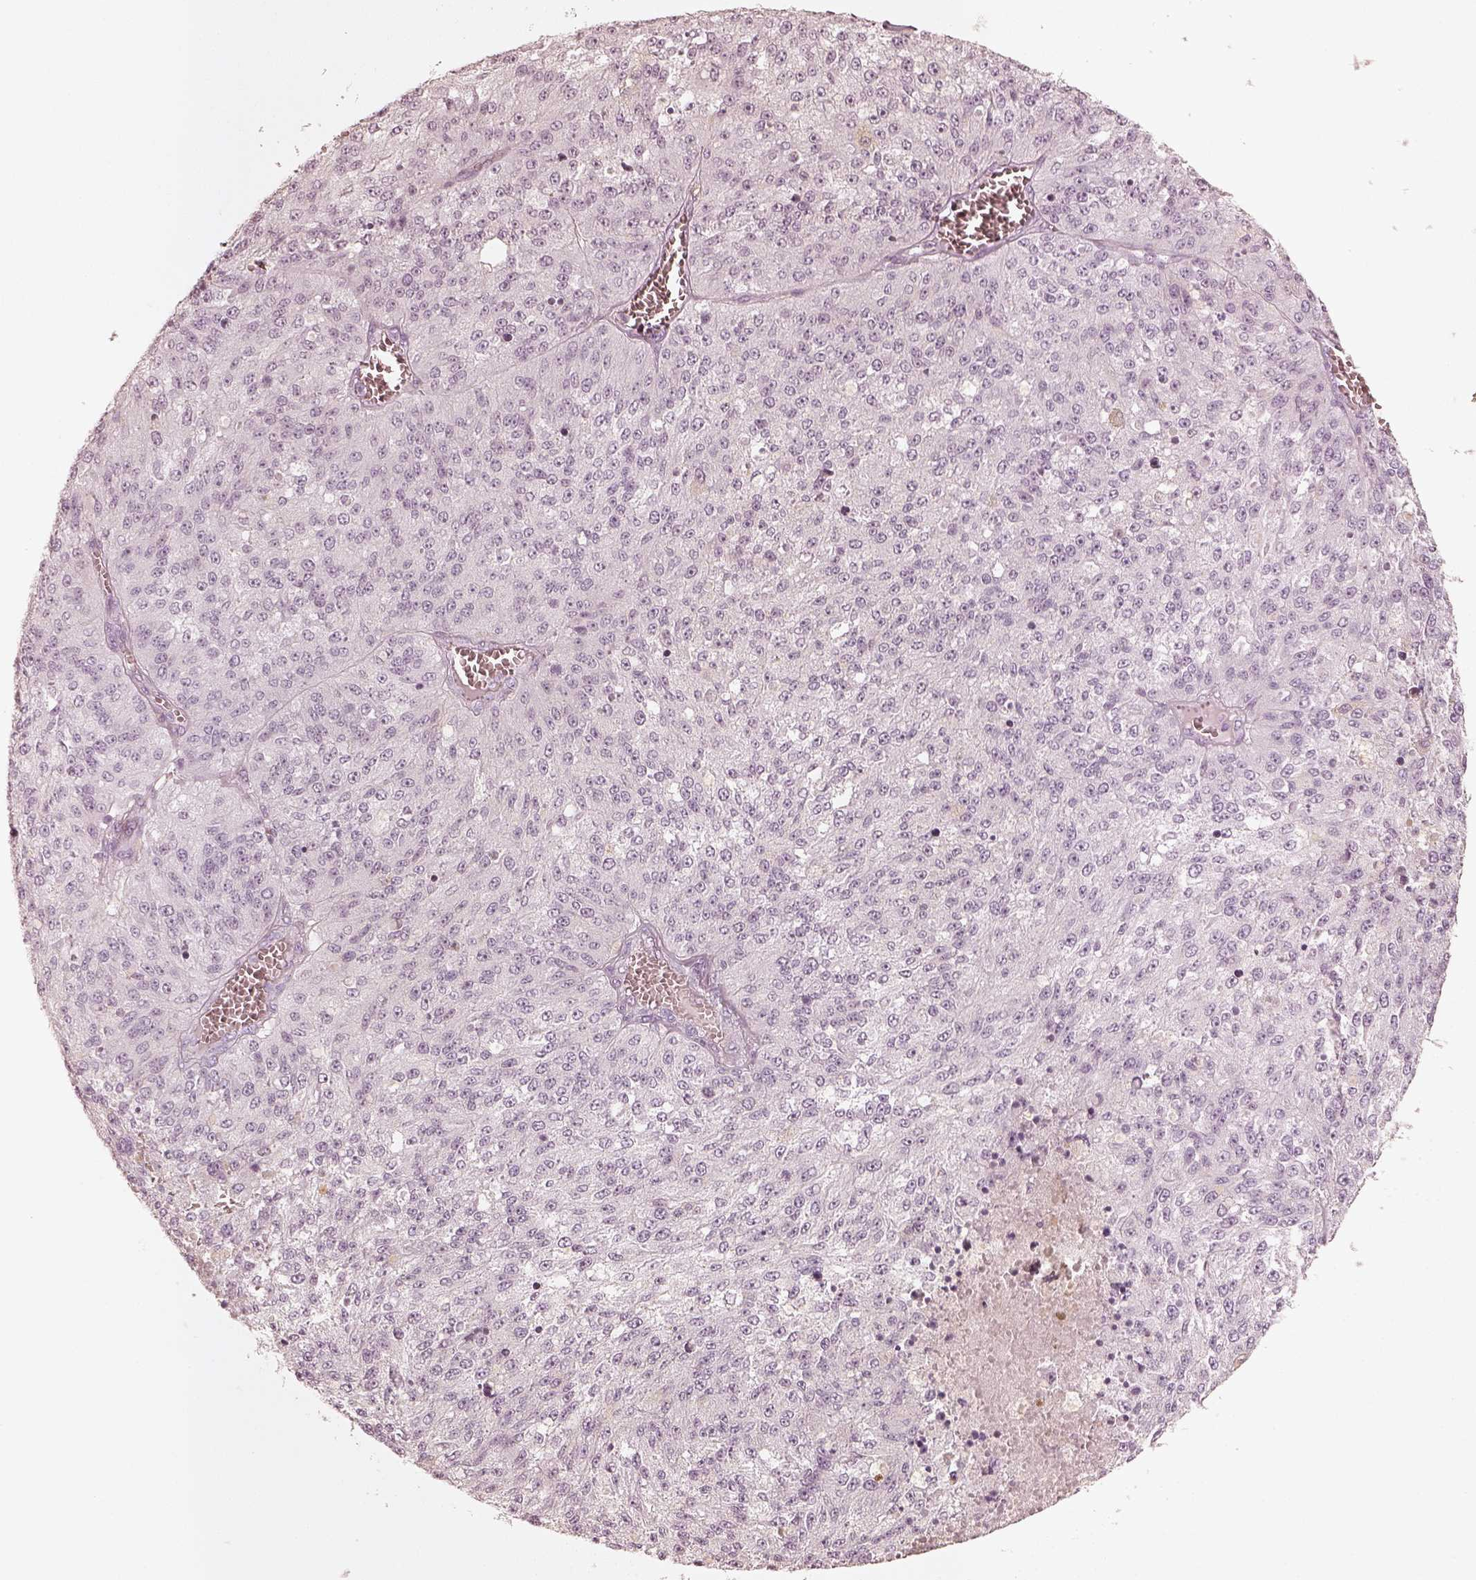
{"staining": {"intensity": "negative", "quantity": "none", "location": "none"}, "tissue": "melanoma", "cell_type": "Tumor cells", "image_type": "cancer", "snomed": [{"axis": "morphology", "description": "Malignant melanoma, Metastatic site"}, {"axis": "topography", "description": "Lymph node"}], "caption": "There is no significant positivity in tumor cells of malignant melanoma (metastatic site).", "gene": "KRT72", "patient": {"sex": "female", "age": 64}}